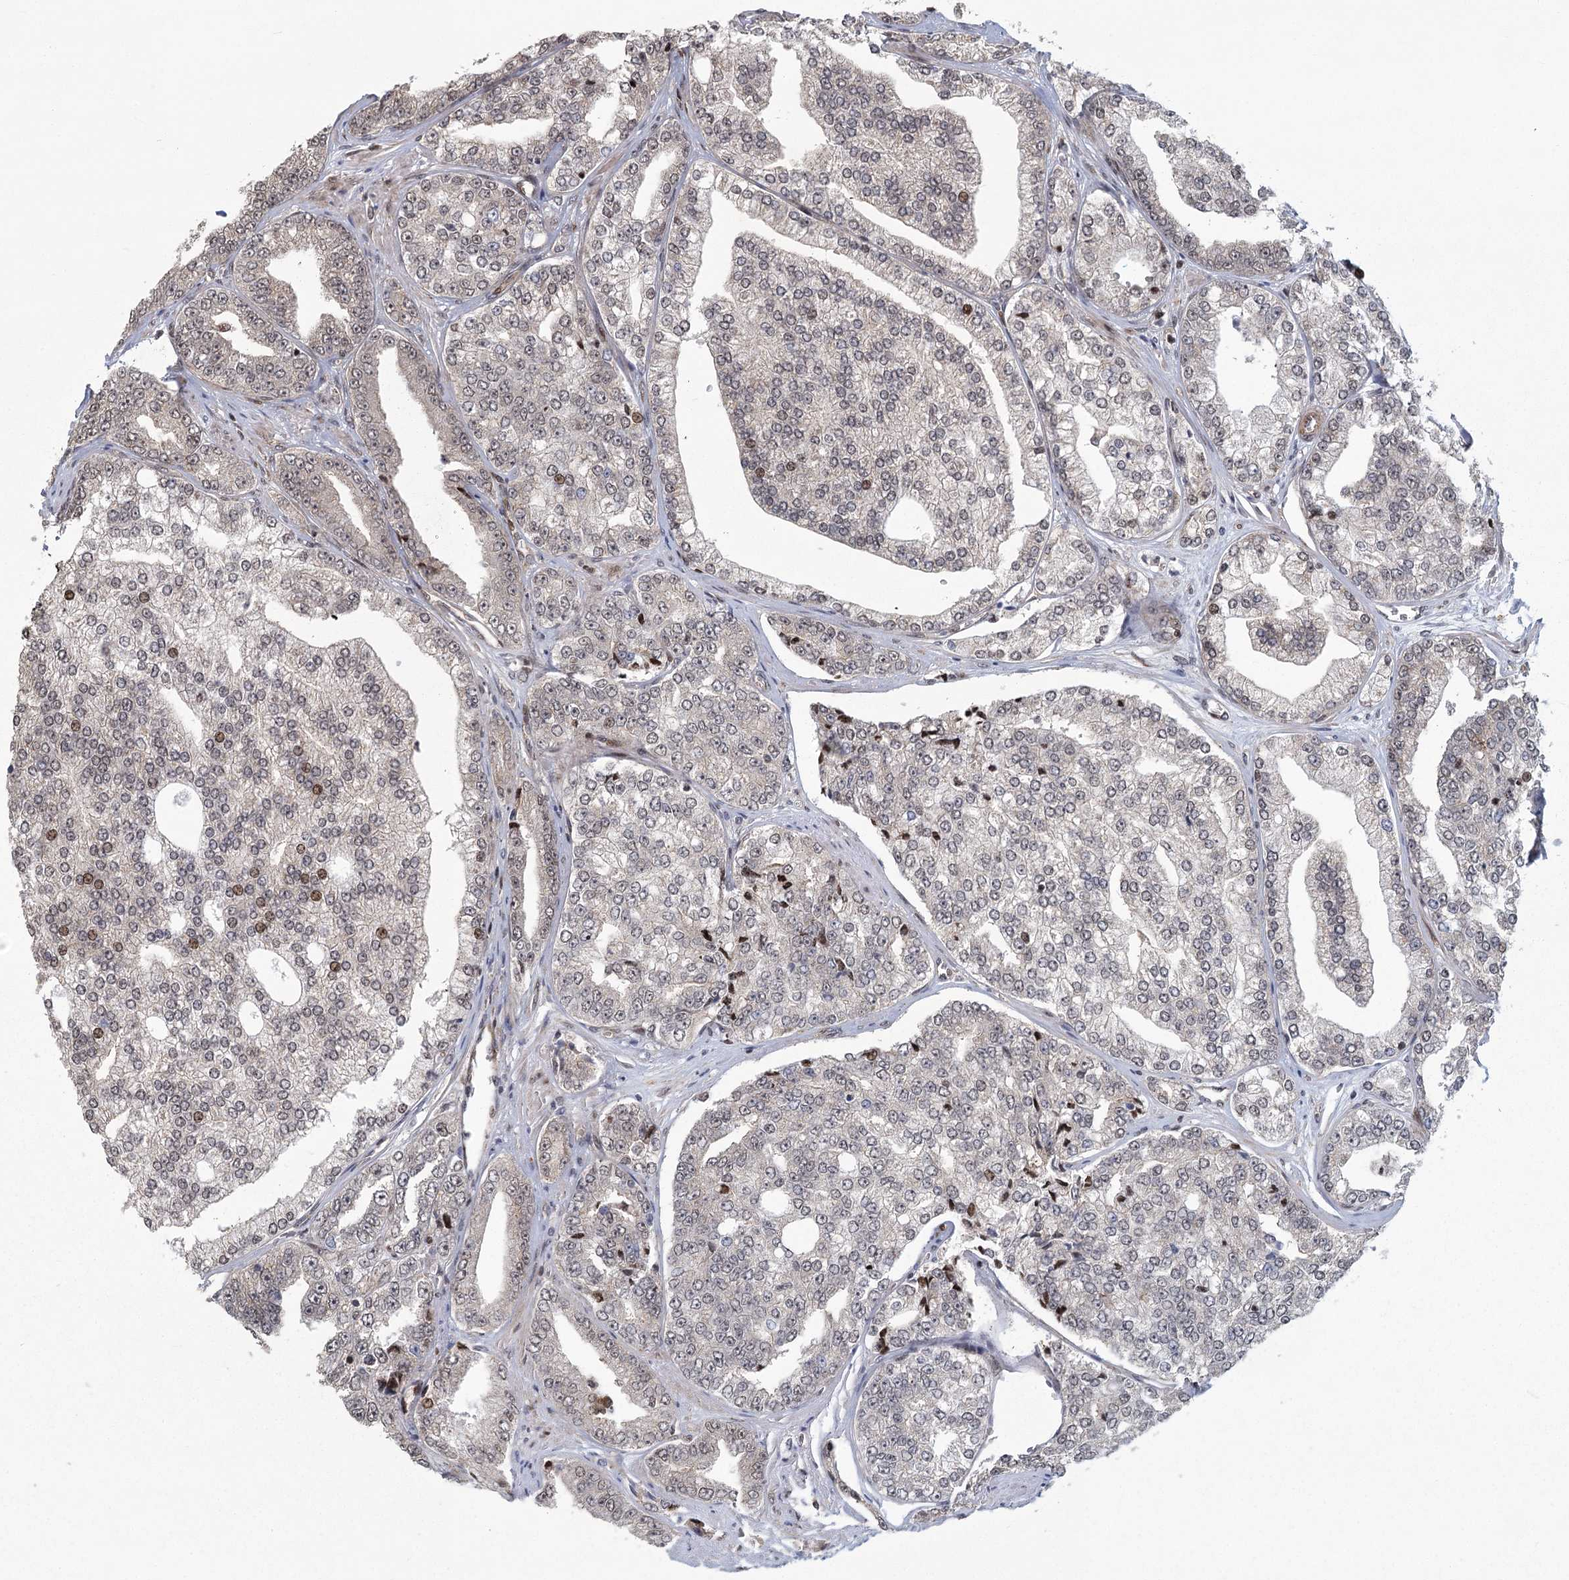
{"staining": {"intensity": "weak", "quantity": "25%-75%", "location": "nuclear"}, "tissue": "prostate cancer", "cell_type": "Tumor cells", "image_type": "cancer", "snomed": [{"axis": "morphology", "description": "Adenocarcinoma, High grade"}, {"axis": "topography", "description": "Prostate"}], "caption": "High-grade adenocarcinoma (prostate) tissue demonstrates weak nuclear expression in approximately 25%-75% of tumor cells, visualized by immunohistochemistry. Using DAB (brown) and hematoxylin (blue) stains, captured at high magnification using brightfield microscopy.", "gene": "PARM1", "patient": {"sex": "male", "age": 71}}